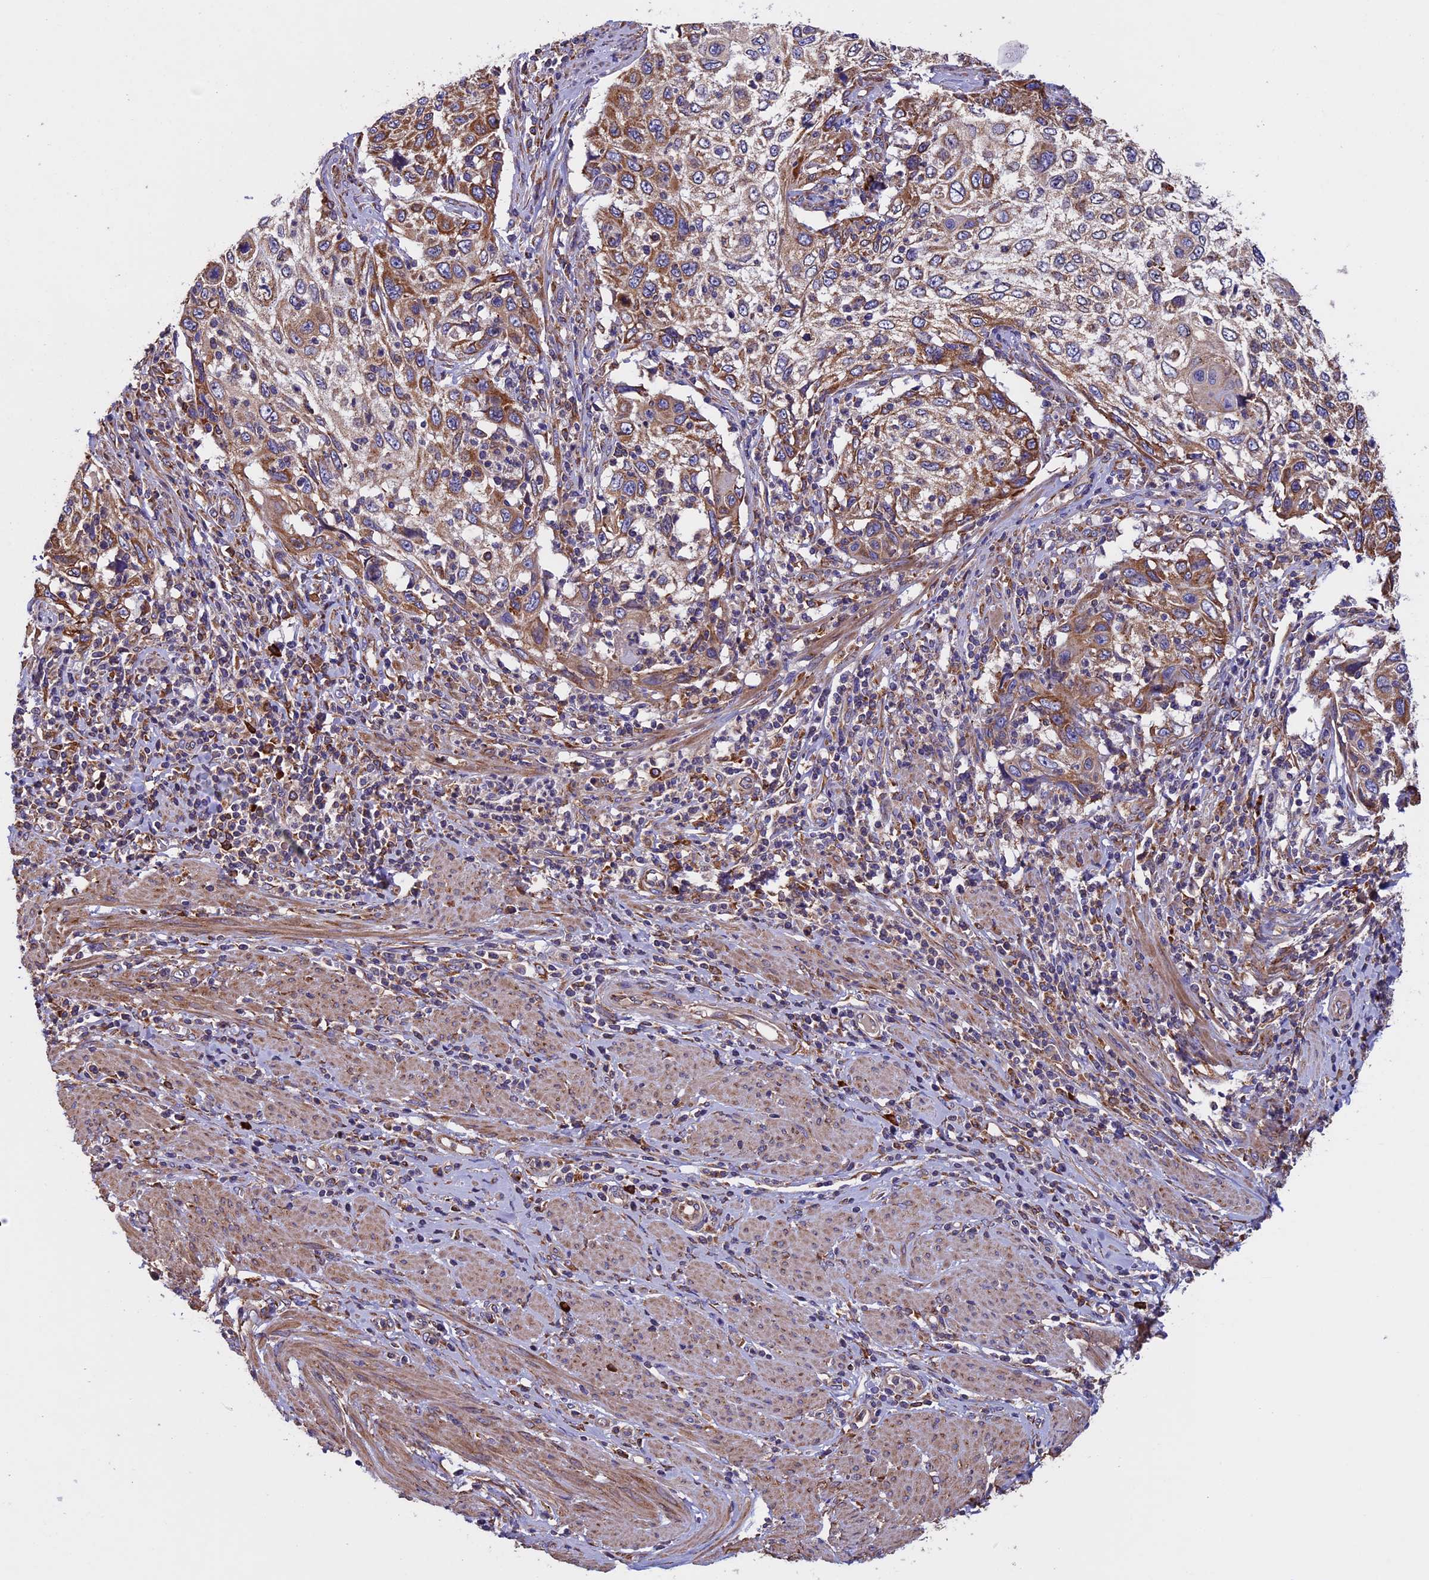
{"staining": {"intensity": "moderate", "quantity": ">75%", "location": "cytoplasmic/membranous"}, "tissue": "cervical cancer", "cell_type": "Tumor cells", "image_type": "cancer", "snomed": [{"axis": "morphology", "description": "Squamous cell carcinoma, NOS"}, {"axis": "topography", "description": "Cervix"}], "caption": "Human cervical squamous cell carcinoma stained for a protein (brown) displays moderate cytoplasmic/membranous positive positivity in approximately >75% of tumor cells.", "gene": "BTBD3", "patient": {"sex": "female", "age": 70}}